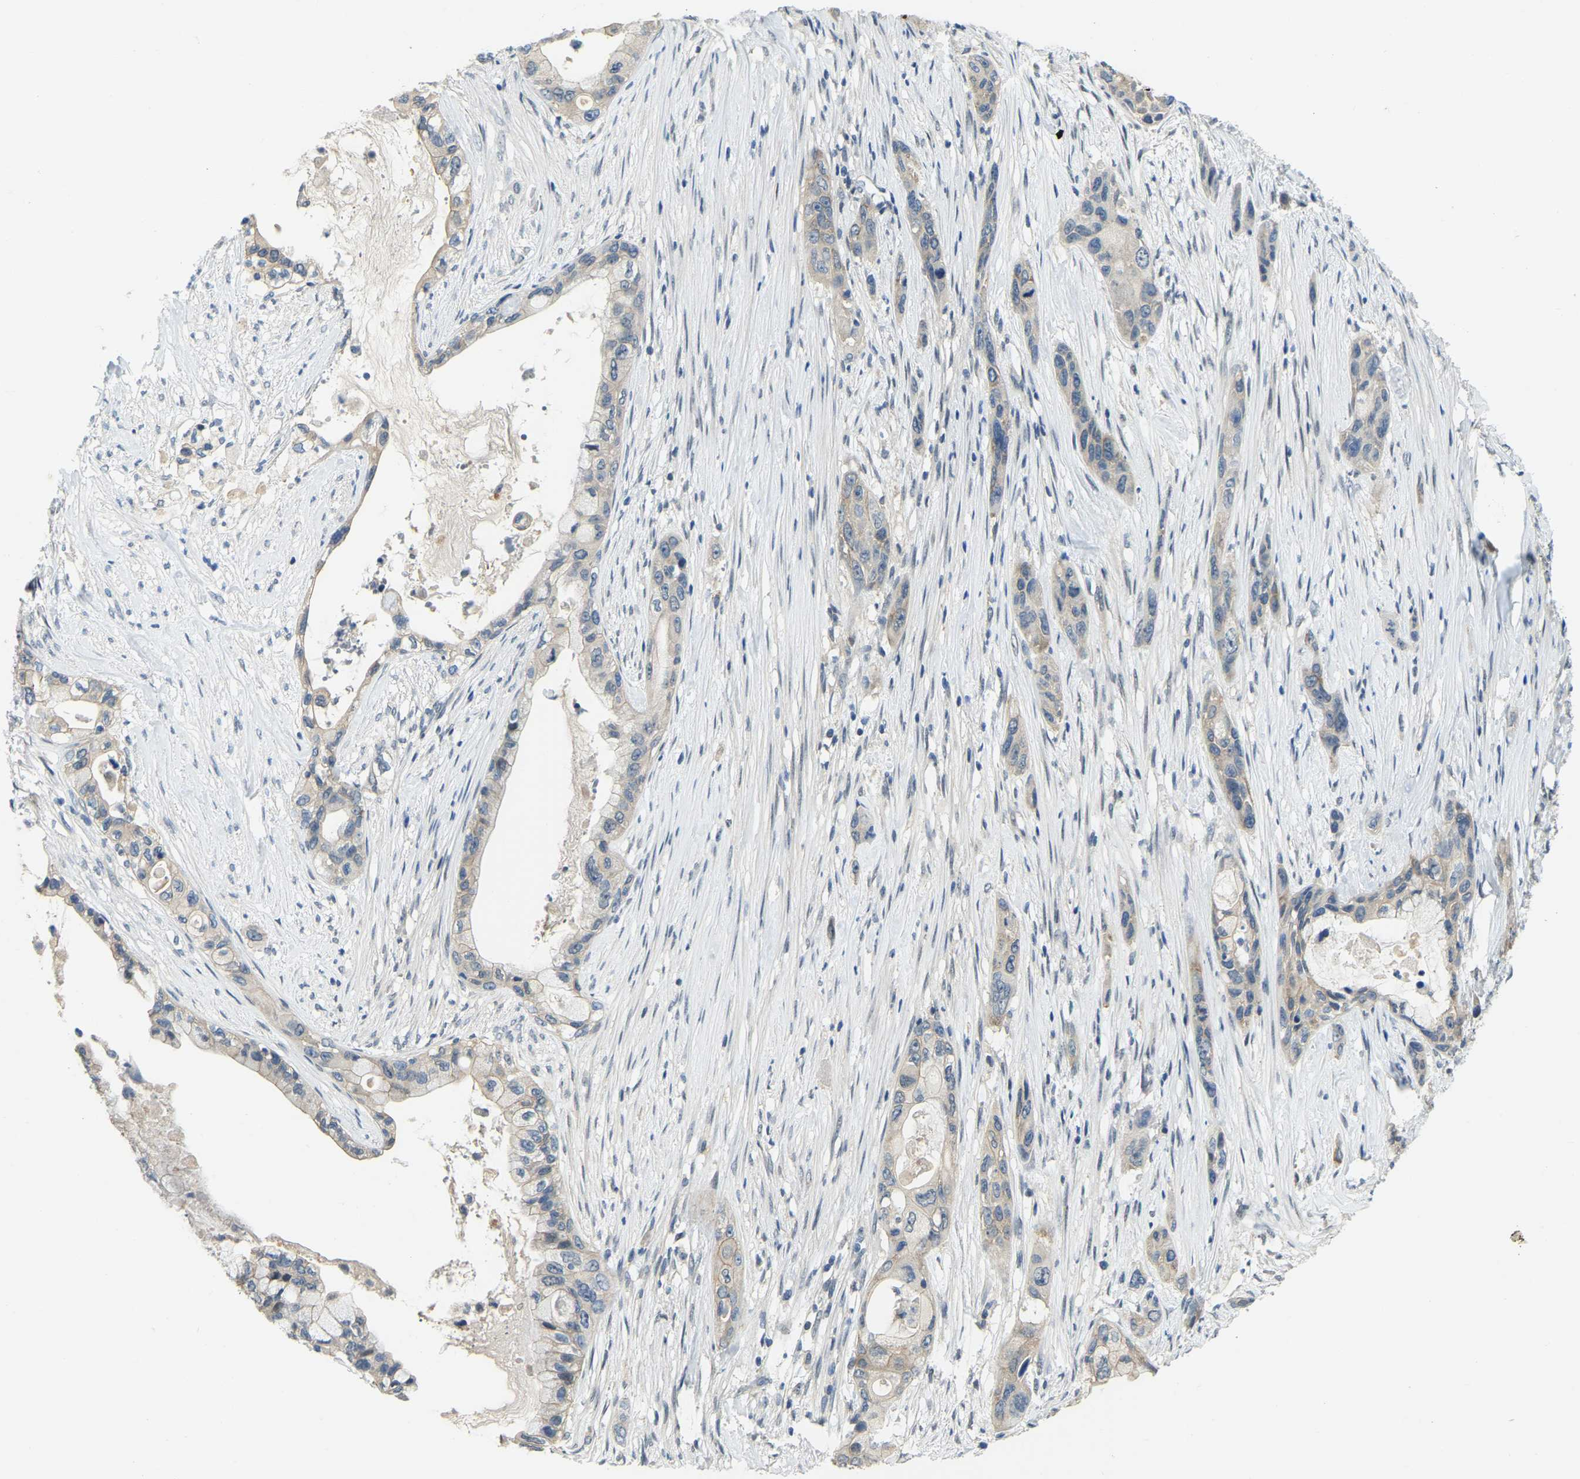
{"staining": {"intensity": "weak", "quantity": "<25%", "location": "cytoplasmic/membranous"}, "tissue": "pancreatic cancer", "cell_type": "Tumor cells", "image_type": "cancer", "snomed": [{"axis": "morphology", "description": "Adenocarcinoma, NOS"}, {"axis": "topography", "description": "Pancreas"}], "caption": "DAB (3,3'-diaminobenzidine) immunohistochemical staining of pancreatic cancer (adenocarcinoma) shows no significant staining in tumor cells.", "gene": "AHNAK", "patient": {"sex": "male", "age": 53}}